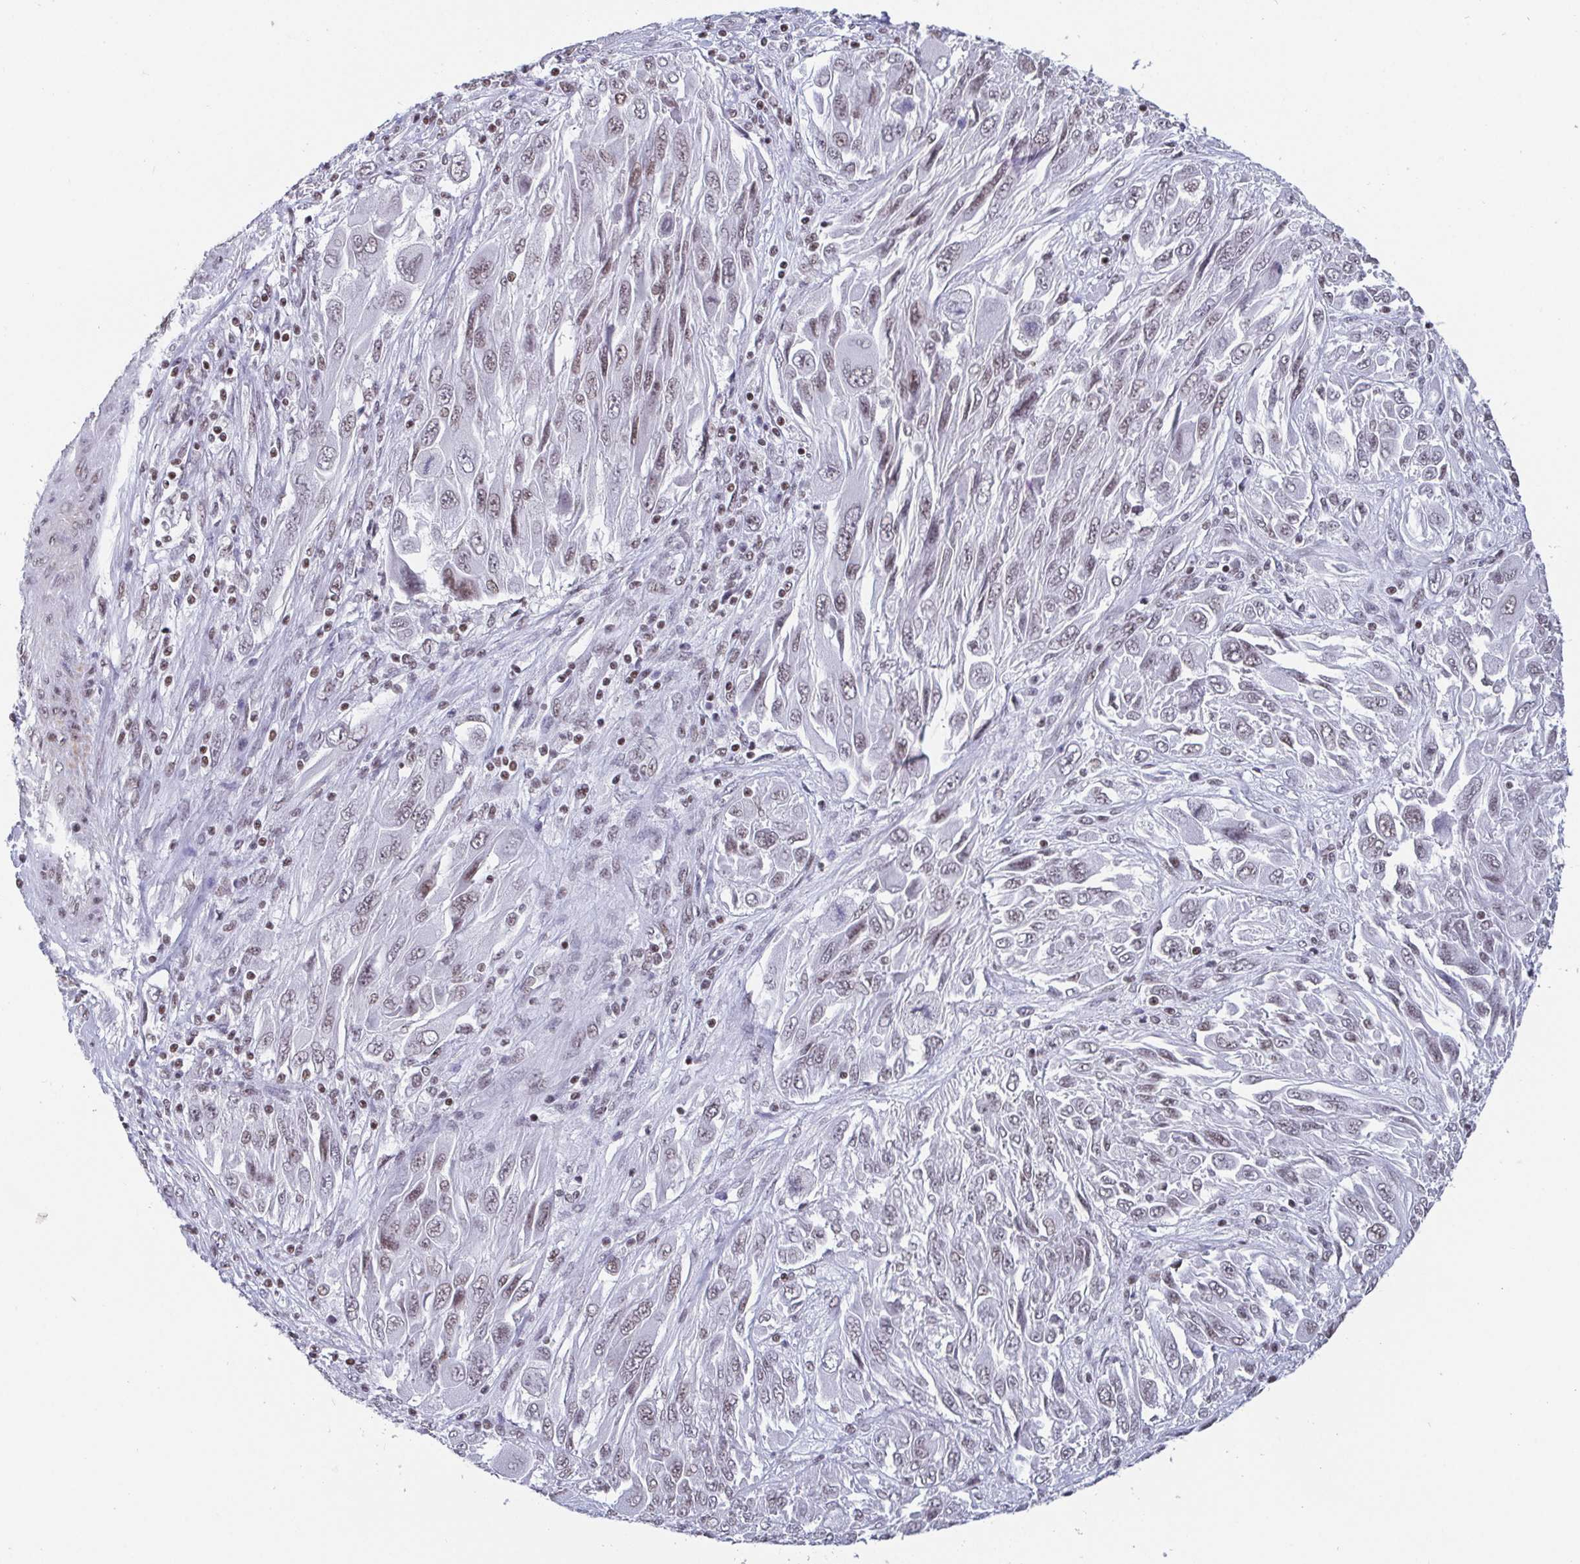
{"staining": {"intensity": "weak", "quantity": "25%-75%", "location": "nuclear"}, "tissue": "melanoma", "cell_type": "Tumor cells", "image_type": "cancer", "snomed": [{"axis": "morphology", "description": "Malignant melanoma, NOS"}, {"axis": "topography", "description": "Skin"}], "caption": "Tumor cells exhibit low levels of weak nuclear staining in about 25%-75% of cells in human malignant melanoma.", "gene": "CTCF", "patient": {"sex": "female", "age": 91}}